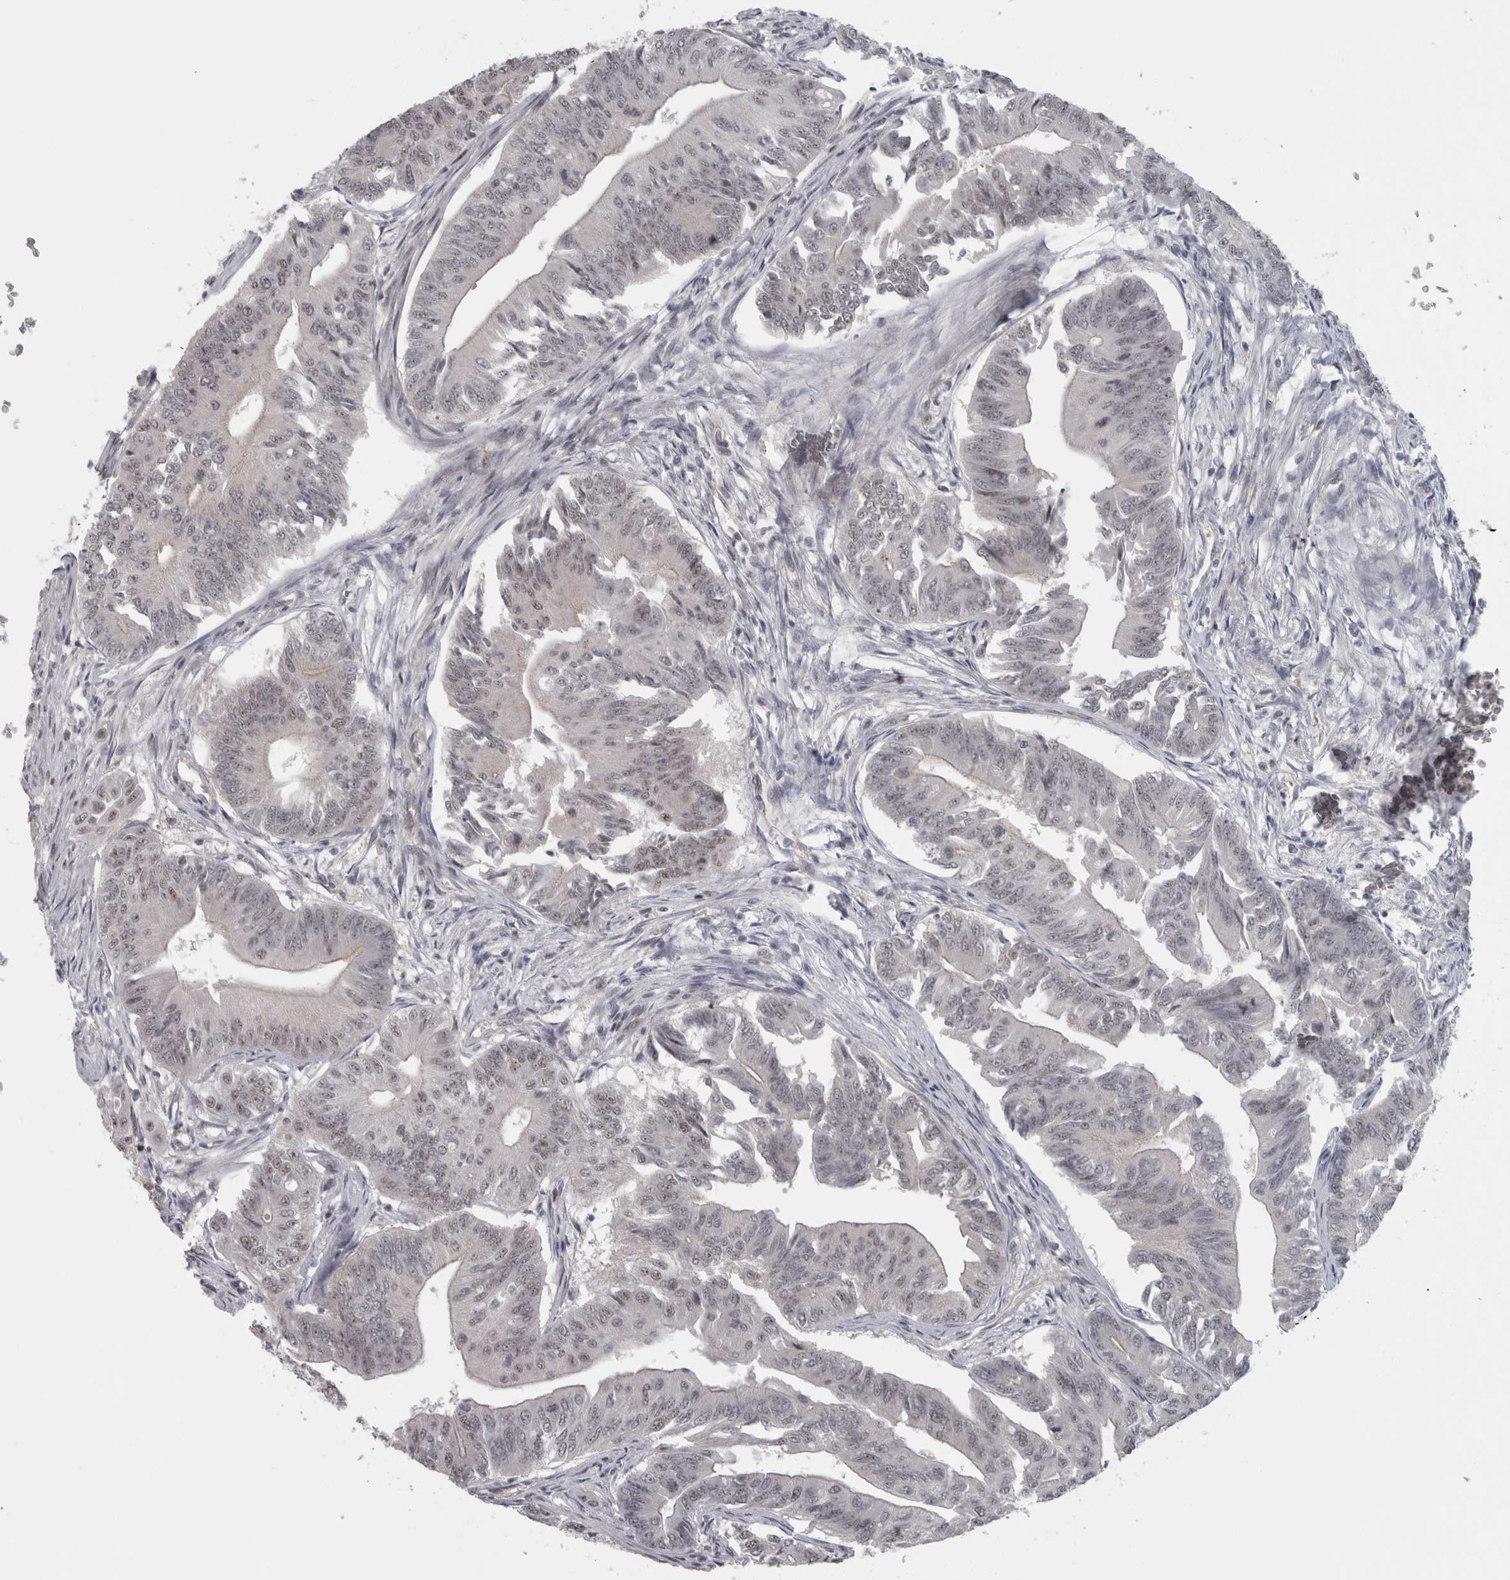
{"staining": {"intensity": "negative", "quantity": "none", "location": "none"}, "tissue": "colorectal cancer", "cell_type": "Tumor cells", "image_type": "cancer", "snomed": [{"axis": "morphology", "description": "Adenoma, NOS"}, {"axis": "morphology", "description": "Adenocarcinoma, NOS"}, {"axis": "topography", "description": "Colon"}], "caption": "A photomicrograph of human colorectal cancer (adenocarcinoma) is negative for staining in tumor cells. (DAB (3,3'-diaminobenzidine) immunohistochemistry (IHC) visualized using brightfield microscopy, high magnification).", "gene": "PPP1R12B", "patient": {"sex": "male", "age": 79}}